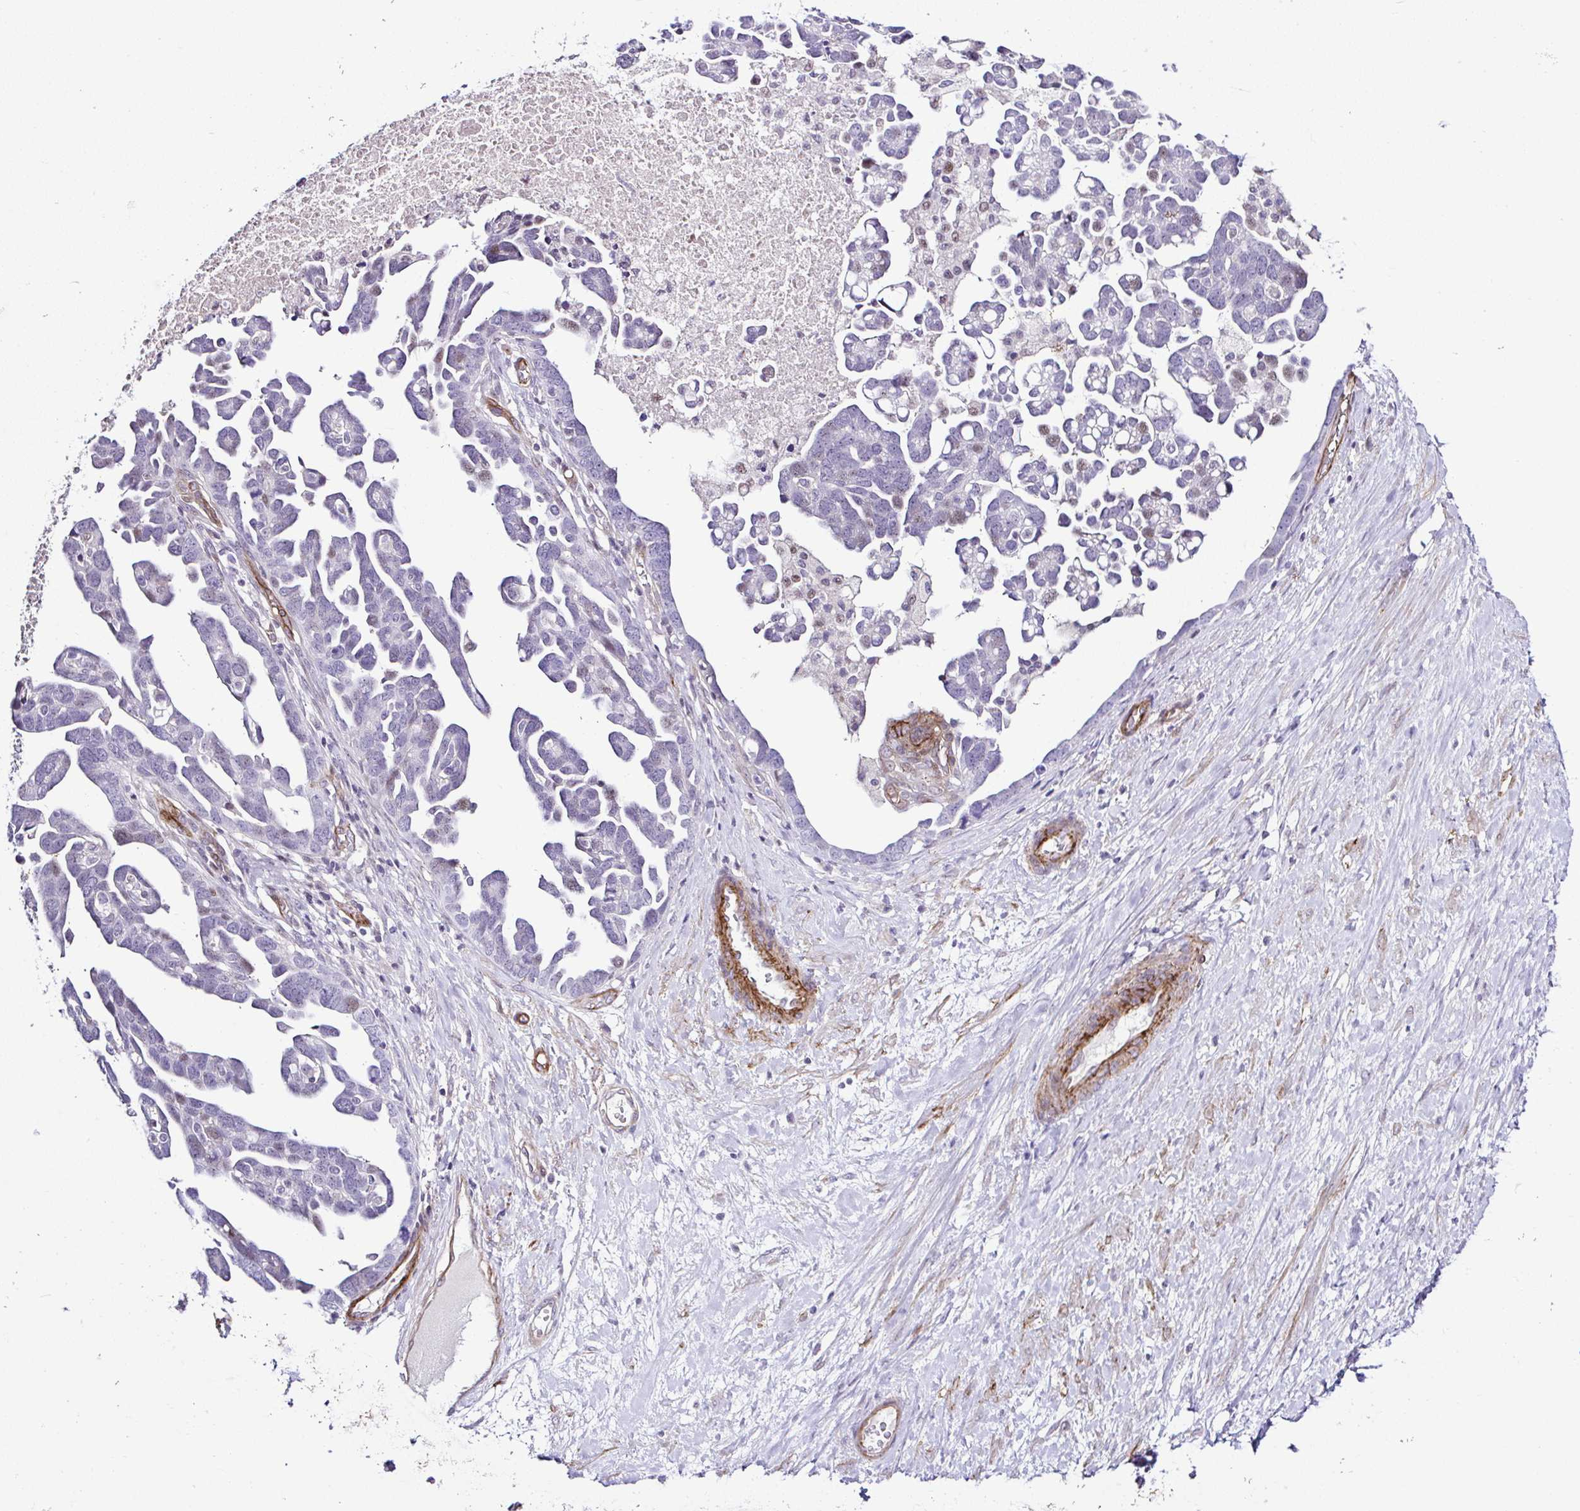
{"staining": {"intensity": "weak", "quantity": "<25%", "location": "nuclear"}, "tissue": "ovarian cancer", "cell_type": "Tumor cells", "image_type": "cancer", "snomed": [{"axis": "morphology", "description": "Cystadenocarcinoma, serous, NOS"}, {"axis": "topography", "description": "Ovary"}], "caption": "This image is of serous cystadenocarcinoma (ovarian) stained with immunohistochemistry (IHC) to label a protein in brown with the nuclei are counter-stained blue. There is no staining in tumor cells.", "gene": "FBXO34", "patient": {"sex": "female", "age": 54}}